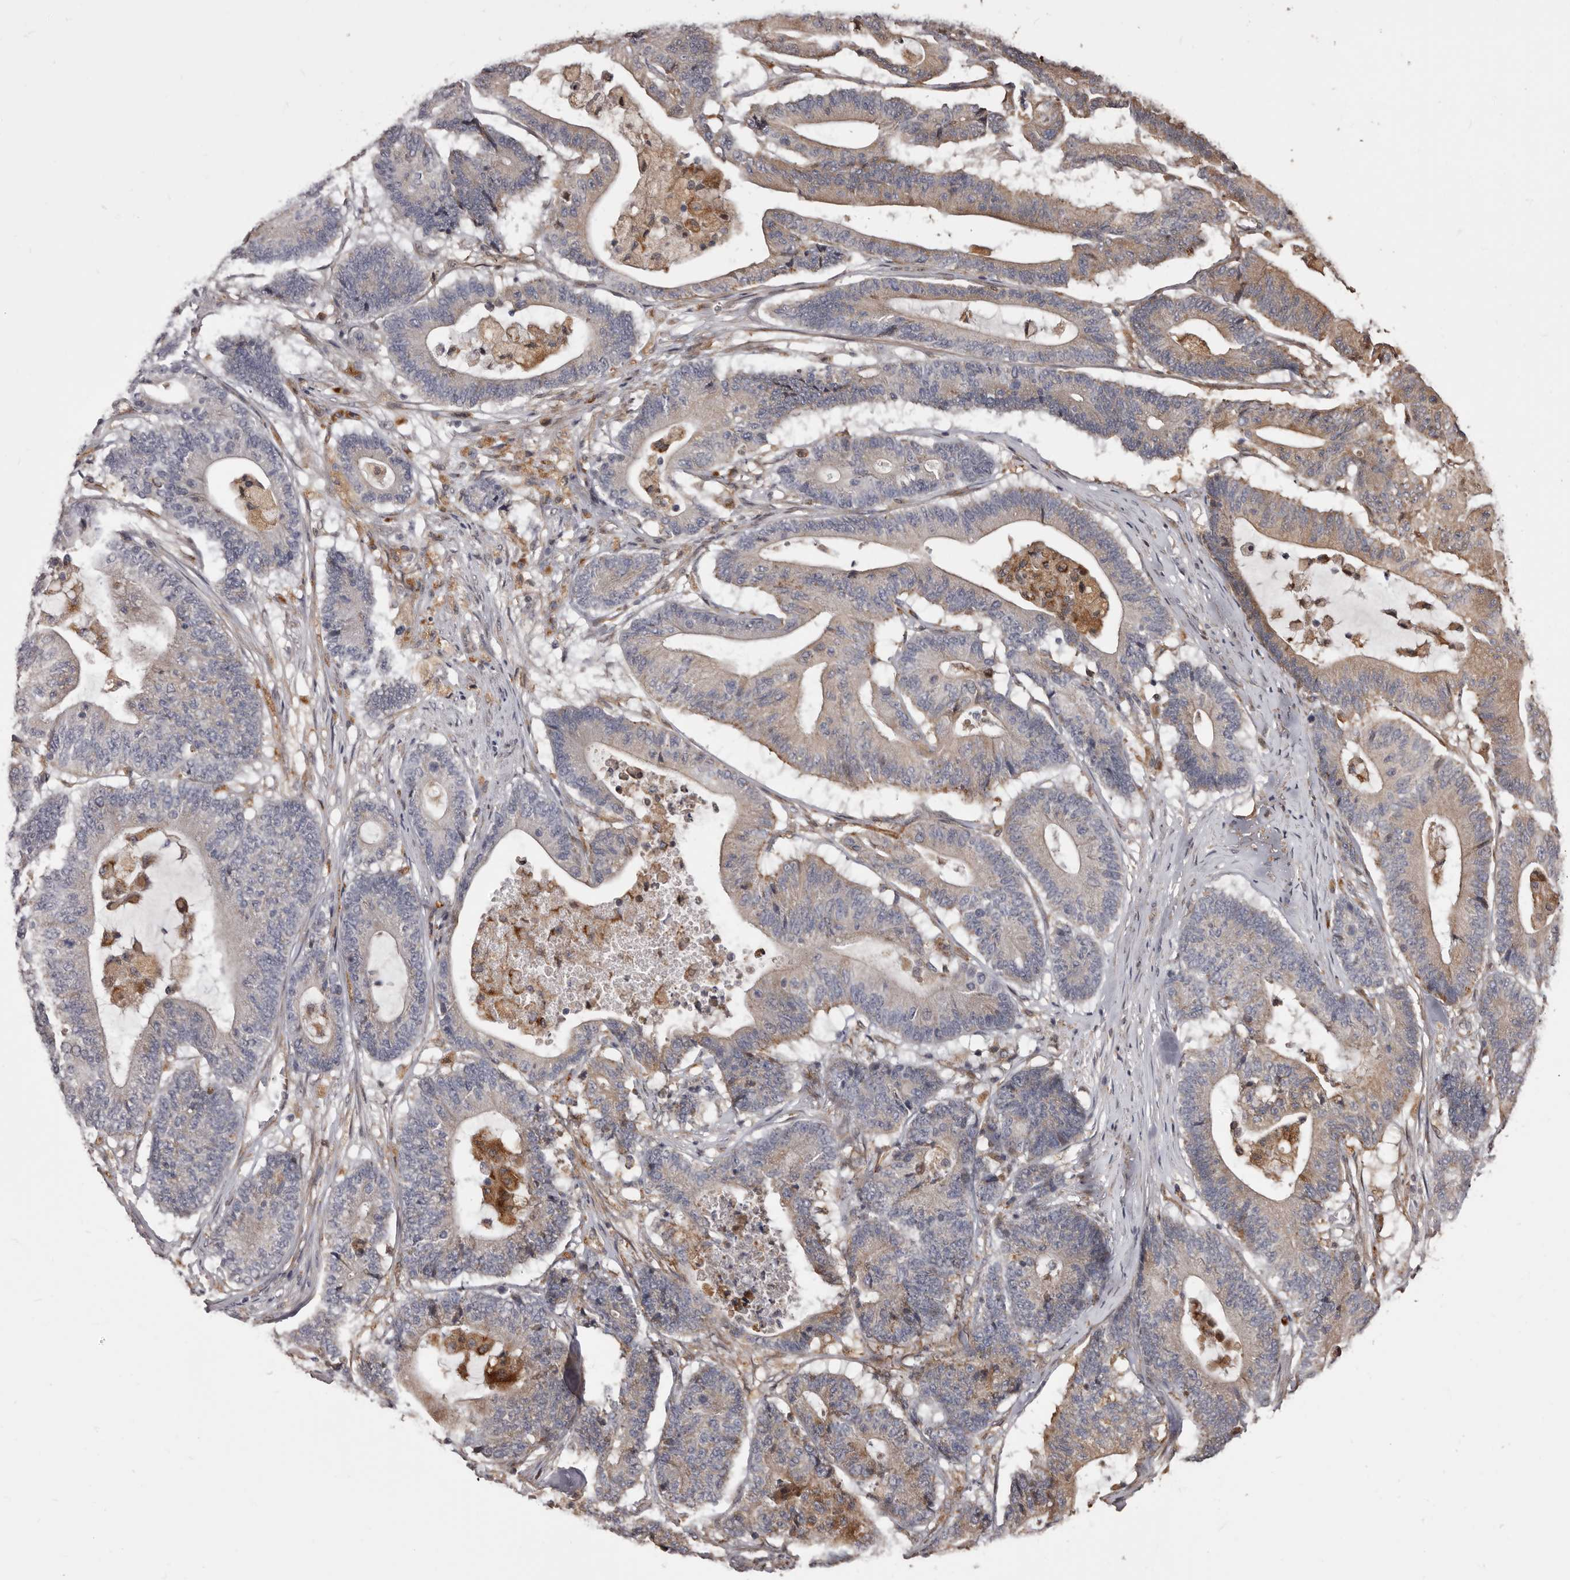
{"staining": {"intensity": "weak", "quantity": "25%-75%", "location": "cytoplasmic/membranous"}, "tissue": "colorectal cancer", "cell_type": "Tumor cells", "image_type": "cancer", "snomed": [{"axis": "morphology", "description": "Adenocarcinoma, NOS"}, {"axis": "topography", "description": "Colon"}], "caption": "This image demonstrates immunohistochemistry staining of human colorectal cancer, with low weak cytoplasmic/membranous expression in about 25%-75% of tumor cells.", "gene": "ZCCHC7", "patient": {"sex": "female", "age": 84}}